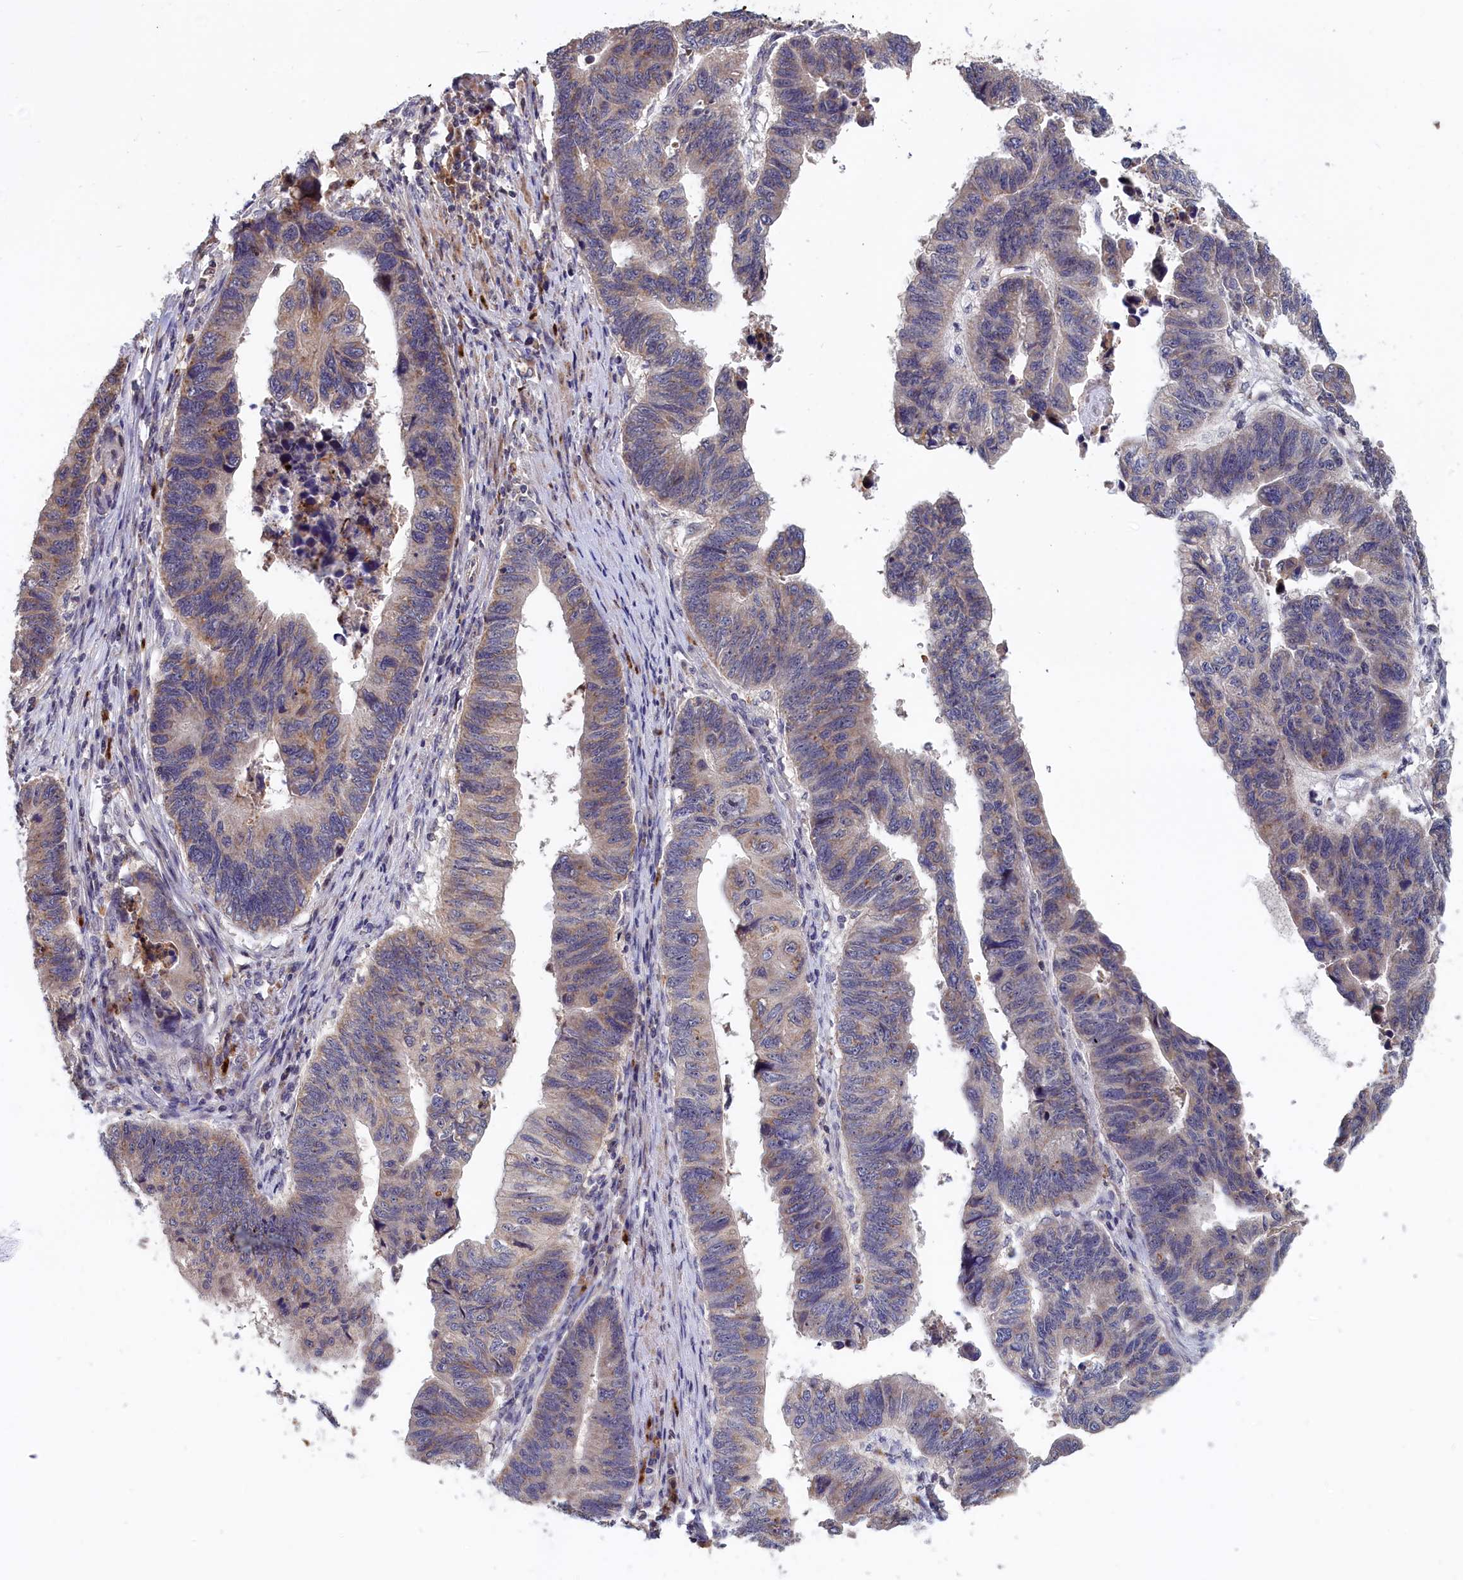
{"staining": {"intensity": "weak", "quantity": ">75%", "location": "cytoplasmic/membranous"}, "tissue": "stomach cancer", "cell_type": "Tumor cells", "image_type": "cancer", "snomed": [{"axis": "morphology", "description": "Adenocarcinoma, NOS"}, {"axis": "topography", "description": "Stomach"}], "caption": "Weak cytoplasmic/membranous protein staining is appreciated in approximately >75% of tumor cells in stomach cancer (adenocarcinoma).", "gene": "EPB41L4B", "patient": {"sex": "male", "age": 59}}